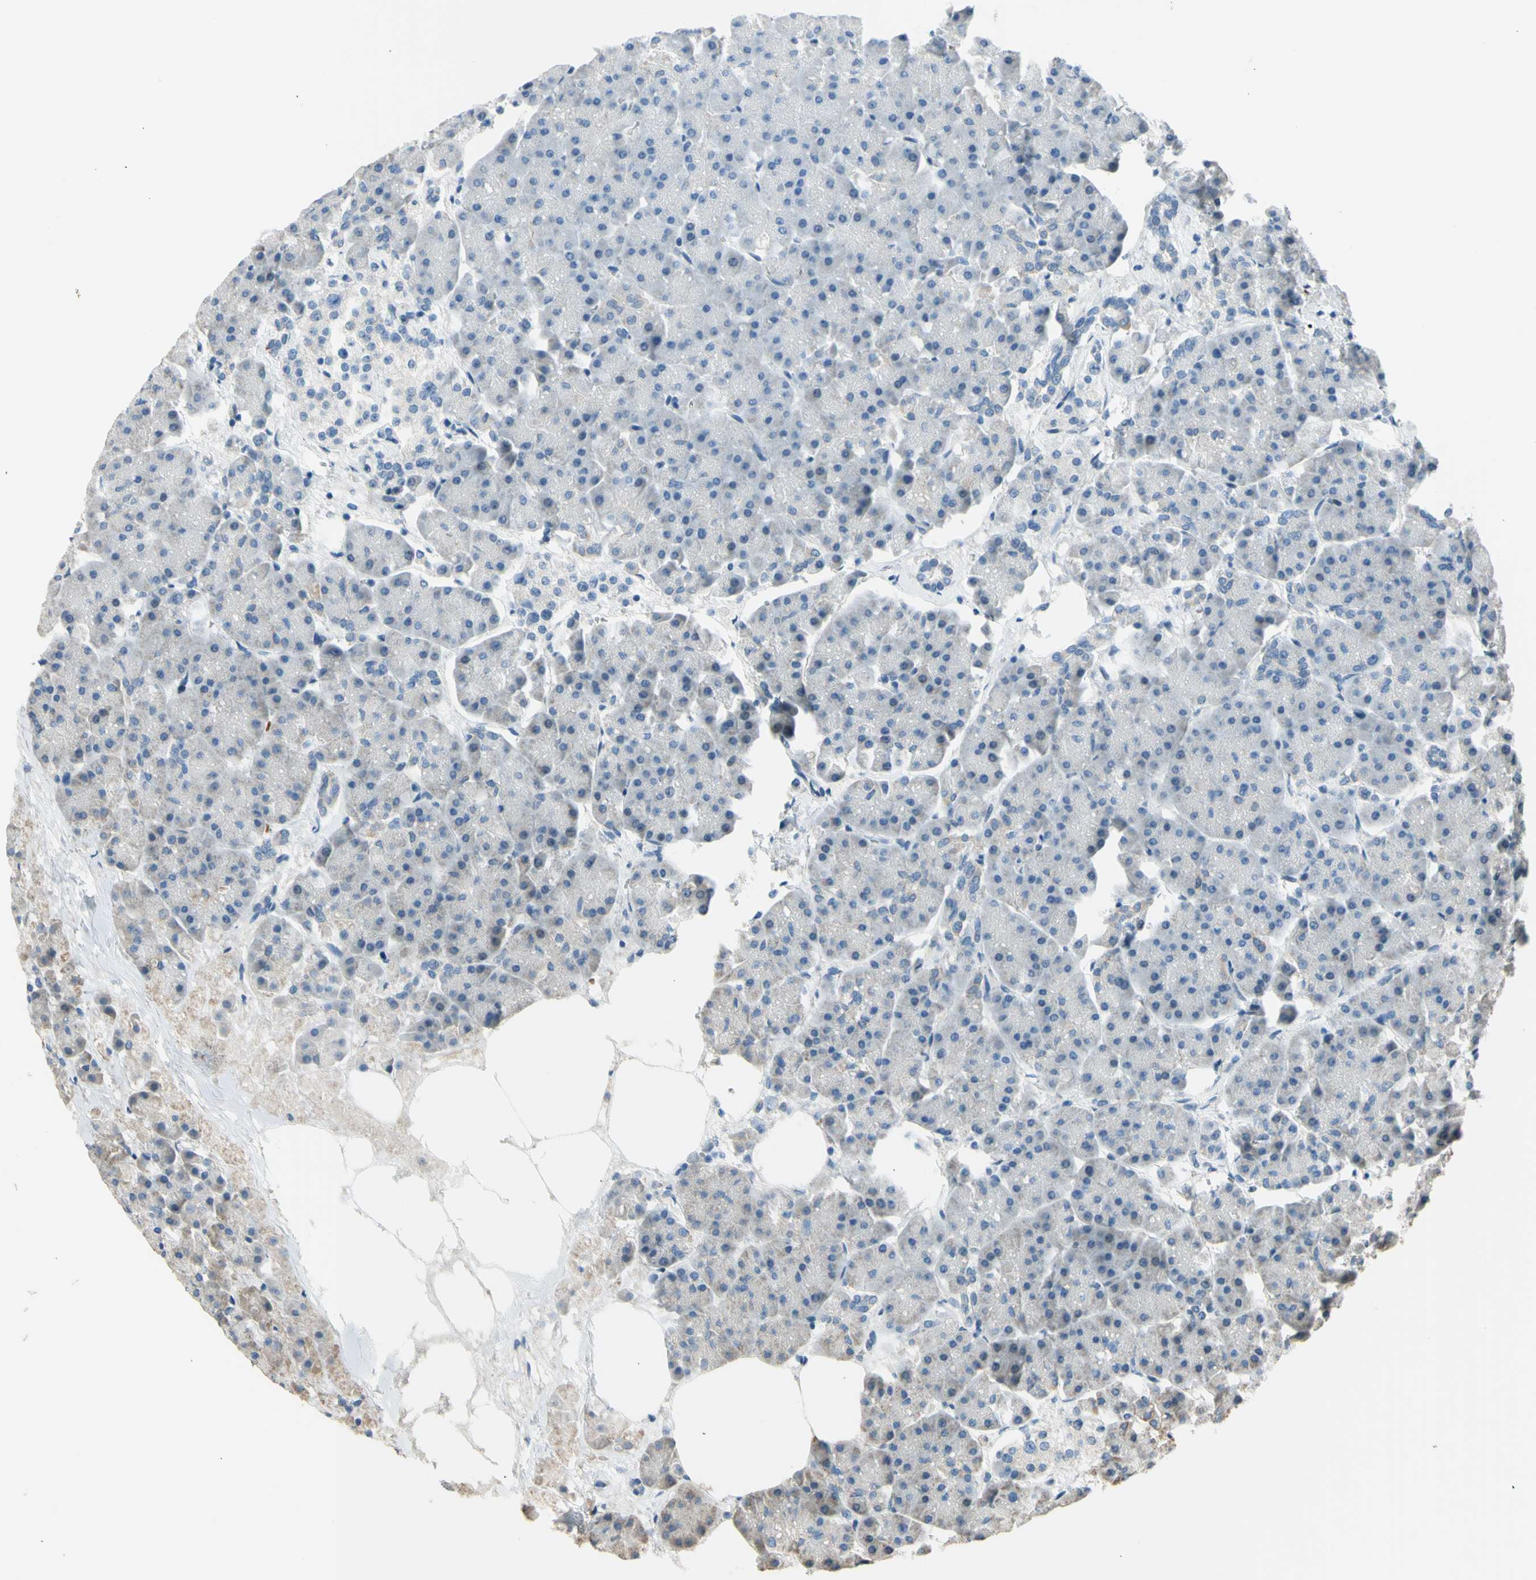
{"staining": {"intensity": "negative", "quantity": "none", "location": "none"}, "tissue": "pancreas", "cell_type": "Exocrine glandular cells", "image_type": "normal", "snomed": [{"axis": "morphology", "description": "Normal tissue, NOS"}, {"axis": "topography", "description": "Pancreas"}], "caption": "High power microscopy photomicrograph of an immunohistochemistry (IHC) histopathology image of unremarkable pancreas, revealing no significant expression in exocrine glandular cells. (DAB (3,3'-diaminobenzidine) immunohistochemistry (IHC) with hematoxylin counter stain).", "gene": "ZNF184", "patient": {"sex": "female", "age": 70}}